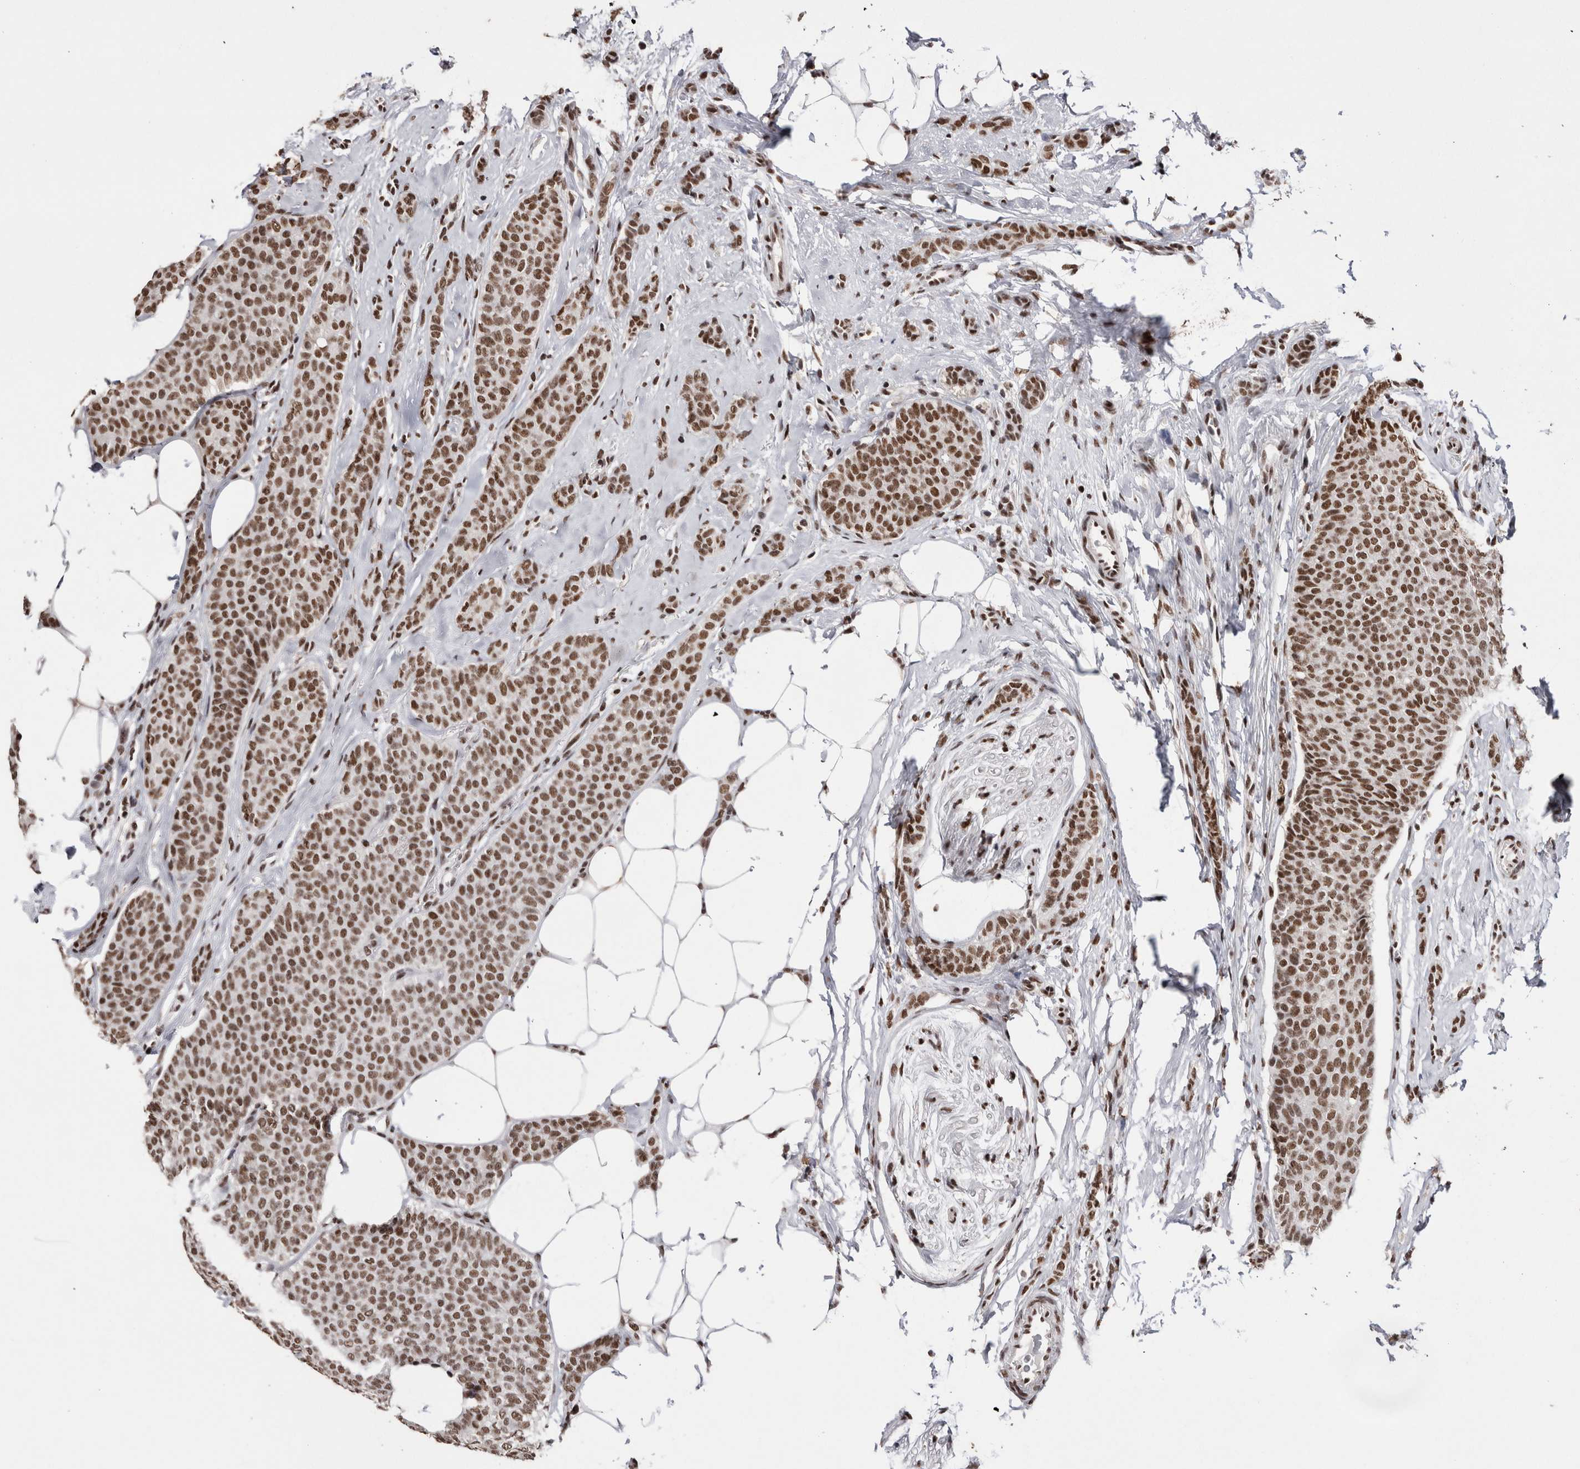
{"staining": {"intensity": "strong", "quantity": ">75%", "location": "nuclear"}, "tissue": "breast cancer", "cell_type": "Tumor cells", "image_type": "cancer", "snomed": [{"axis": "morphology", "description": "Lobular carcinoma"}, {"axis": "topography", "description": "Skin"}, {"axis": "topography", "description": "Breast"}], "caption": "A brown stain highlights strong nuclear staining of a protein in breast lobular carcinoma tumor cells.", "gene": "SMC1A", "patient": {"sex": "female", "age": 46}}